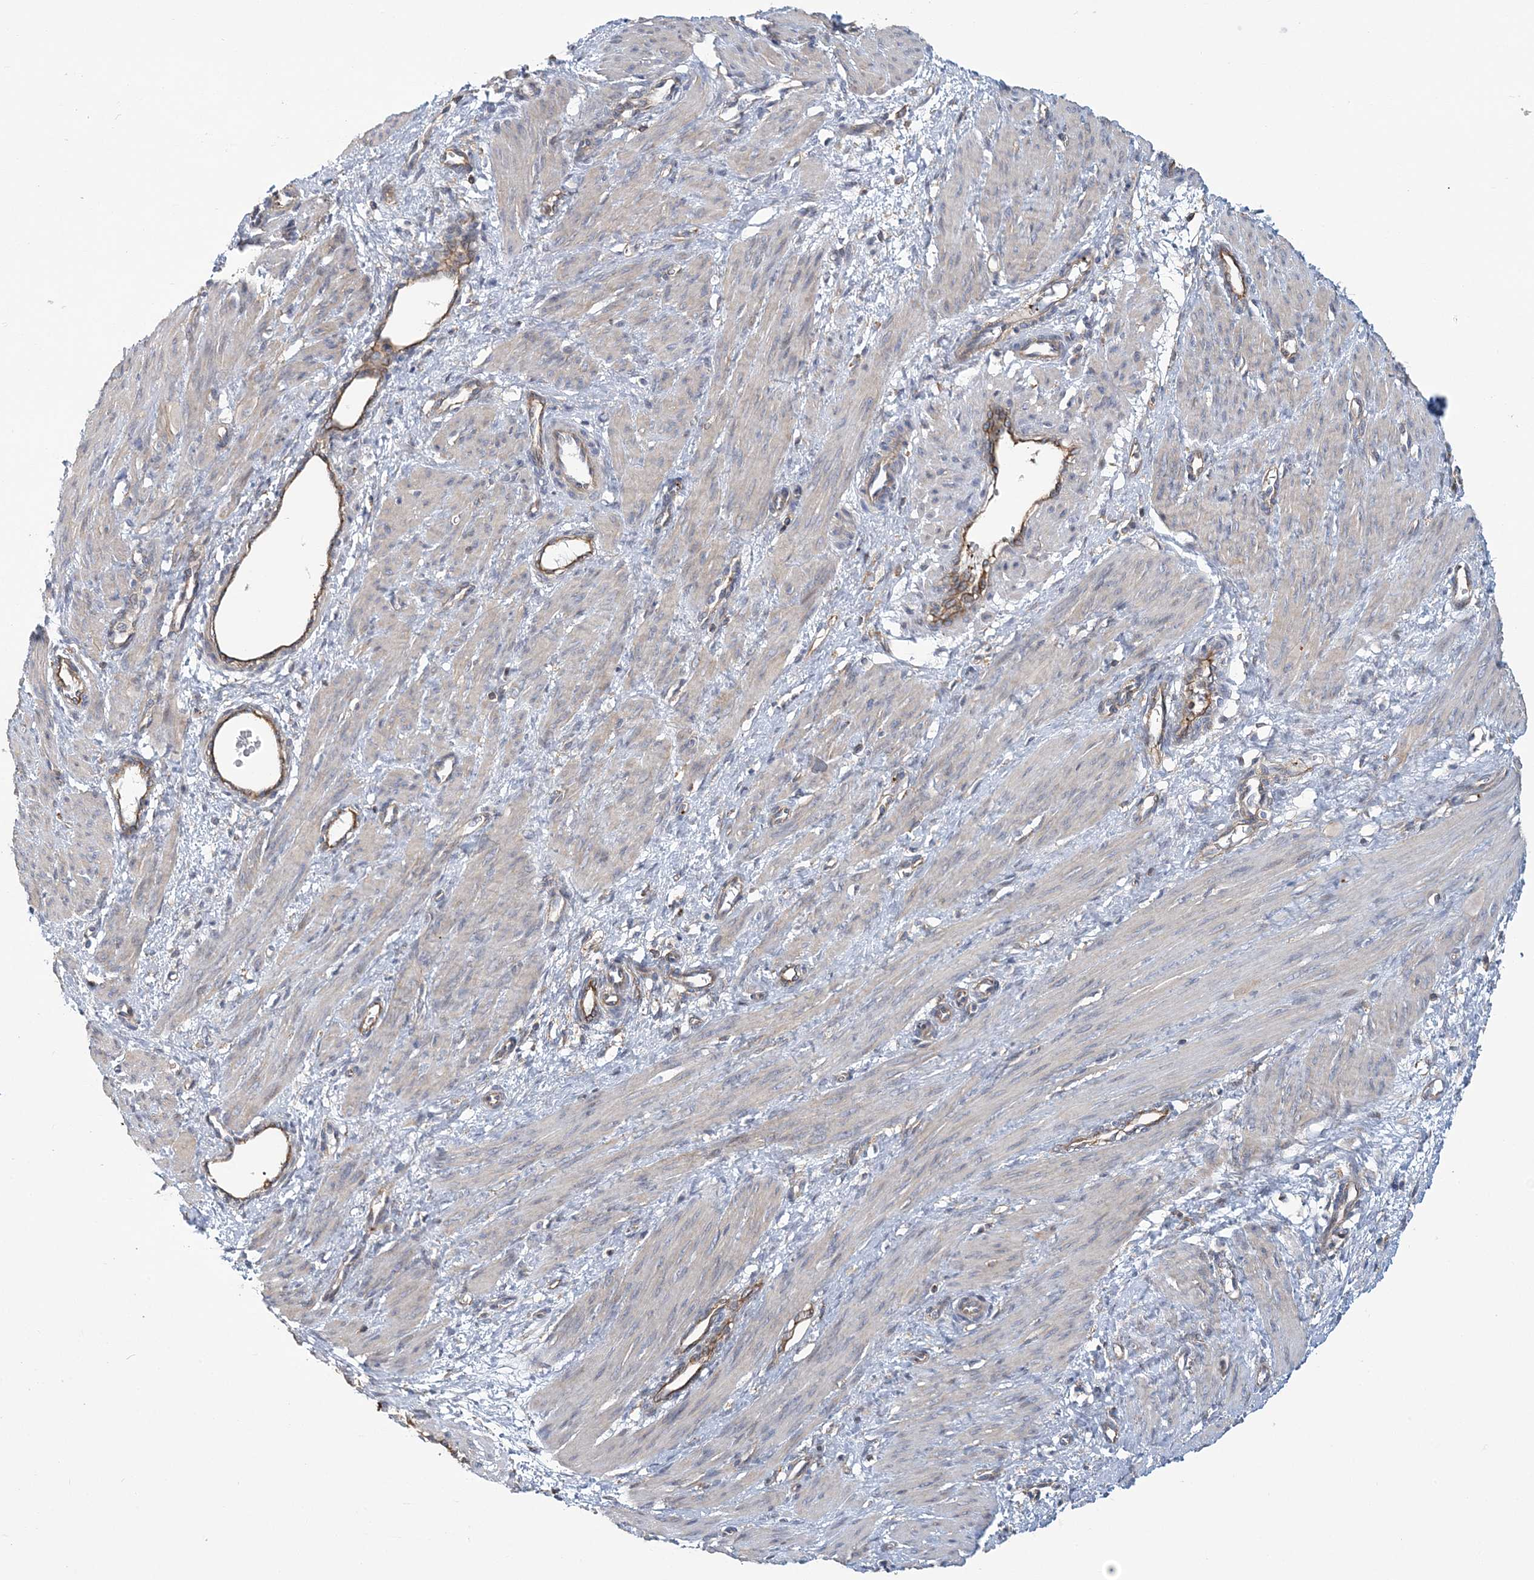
{"staining": {"intensity": "weak", "quantity": "<25%", "location": "cytoplasmic/membranous"}, "tissue": "smooth muscle", "cell_type": "Smooth muscle cells", "image_type": "normal", "snomed": [{"axis": "morphology", "description": "Normal tissue, NOS"}, {"axis": "topography", "description": "Endometrium"}], "caption": "The image displays no staining of smooth muscle cells in unremarkable smooth muscle. The staining is performed using DAB (3,3'-diaminobenzidine) brown chromogen with nuclei counter-stained in using hematoxylin.", "gene": "ARAP2", "patient": {"sex": "female", "age": 33}}